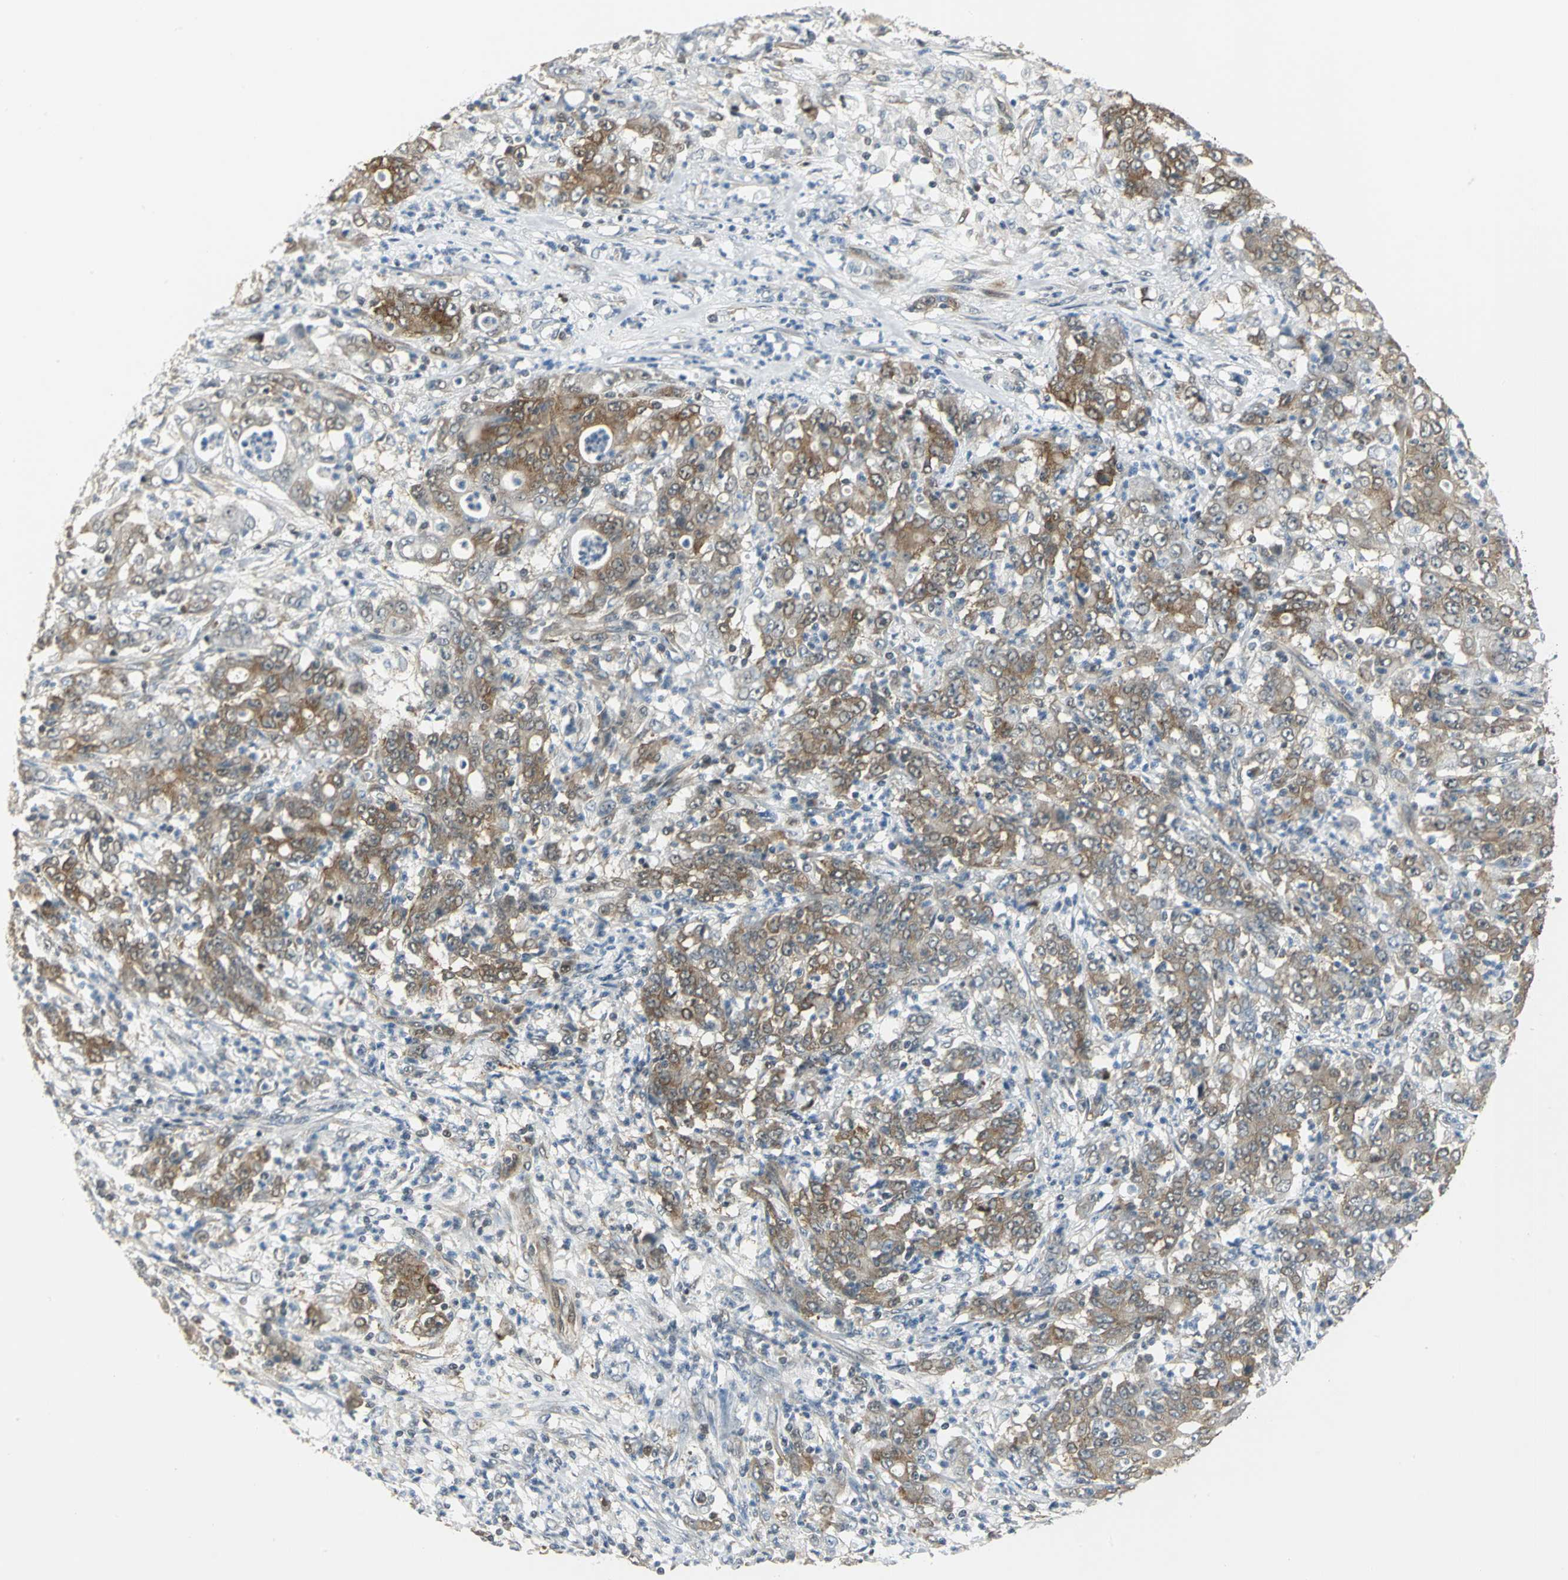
{"staining": {"intensity": "moderate", "quantity": "25%-75%", "location": "cytoplasmic/membranous"}, "tissue": "stomach cancer", "cell_type": "Tumor cells", "image_type": "cancer", "snomed": [{"axis": "morphology", "description": "Adenocarcinoma, NOS"}, {"axis": "topography", "description": "Stomach, lower"}], "caption": "IHC staining of adenocarcinoma (stomach), which displays medium levels of moderate cytoplasmic/membranous staining in approximately 25%-75% of tumor cells indicating moderate cytoplasmic/membranous protein positivity. The staining was performed using DAB (brown) for protein detection and nuclei were counterstained in hematoxylin (blue).", "gene": "DDX5", "patient": {"sex": "female", "age": 71}}